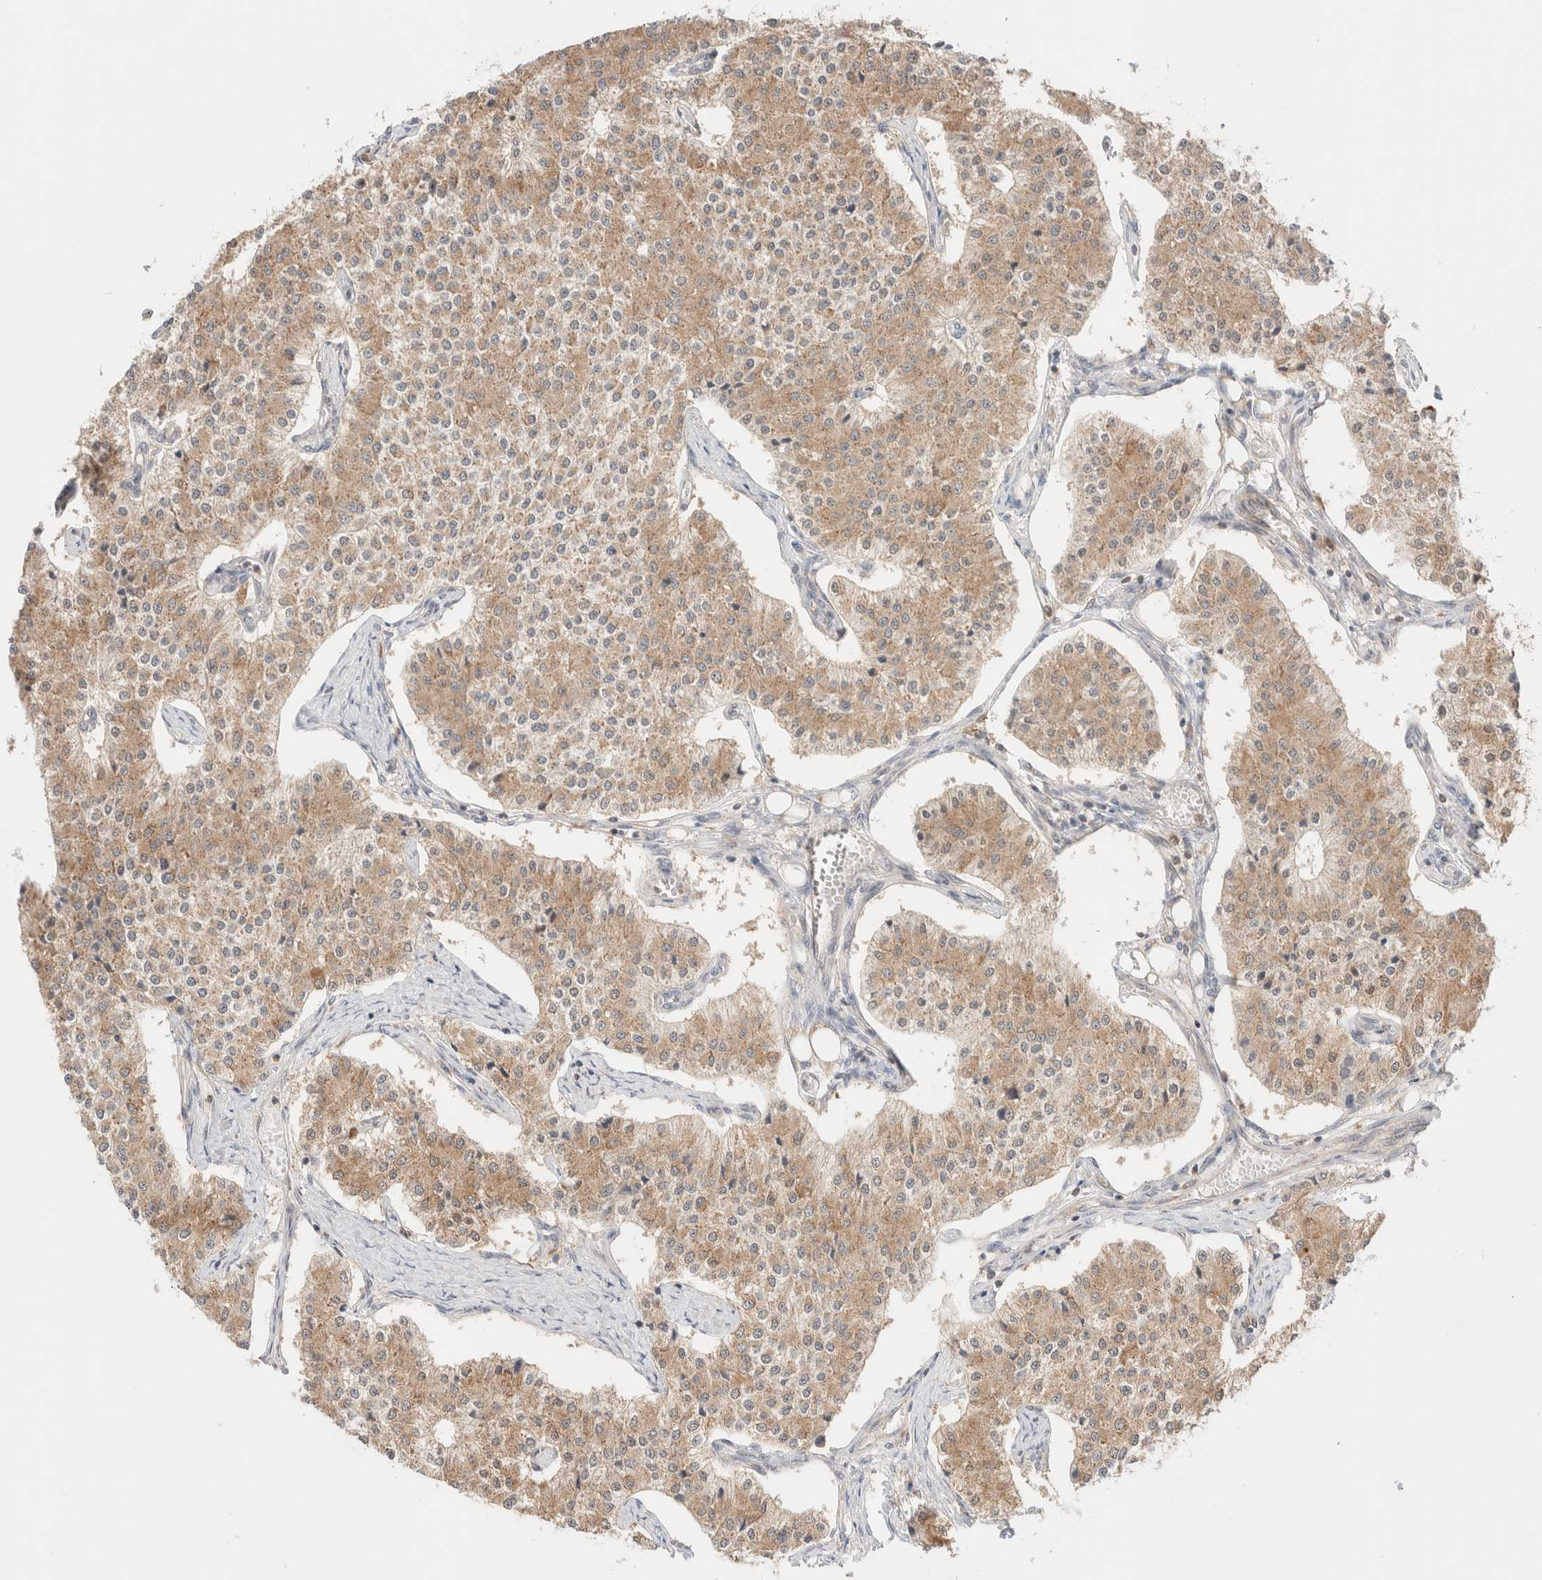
{"staining": {"intensity": "weak", "quantity": ">75%", "location": "cytoplasmic/membranous"}, "tissue": "carcinoid", "cell_type": "Tumor cells", "image_type": "cancer", "snomed": [{"axis": "morphology", "description": "Carcinoid, malignant, NOS"}, {"axis": "topography", "description": "Colon"}], "caption": "Human carcinoid stained with a protein marker demonstrates weak staining in tumor cells.", "gene": "XKR4", "patient": {"sex": "female", "age": 52}}